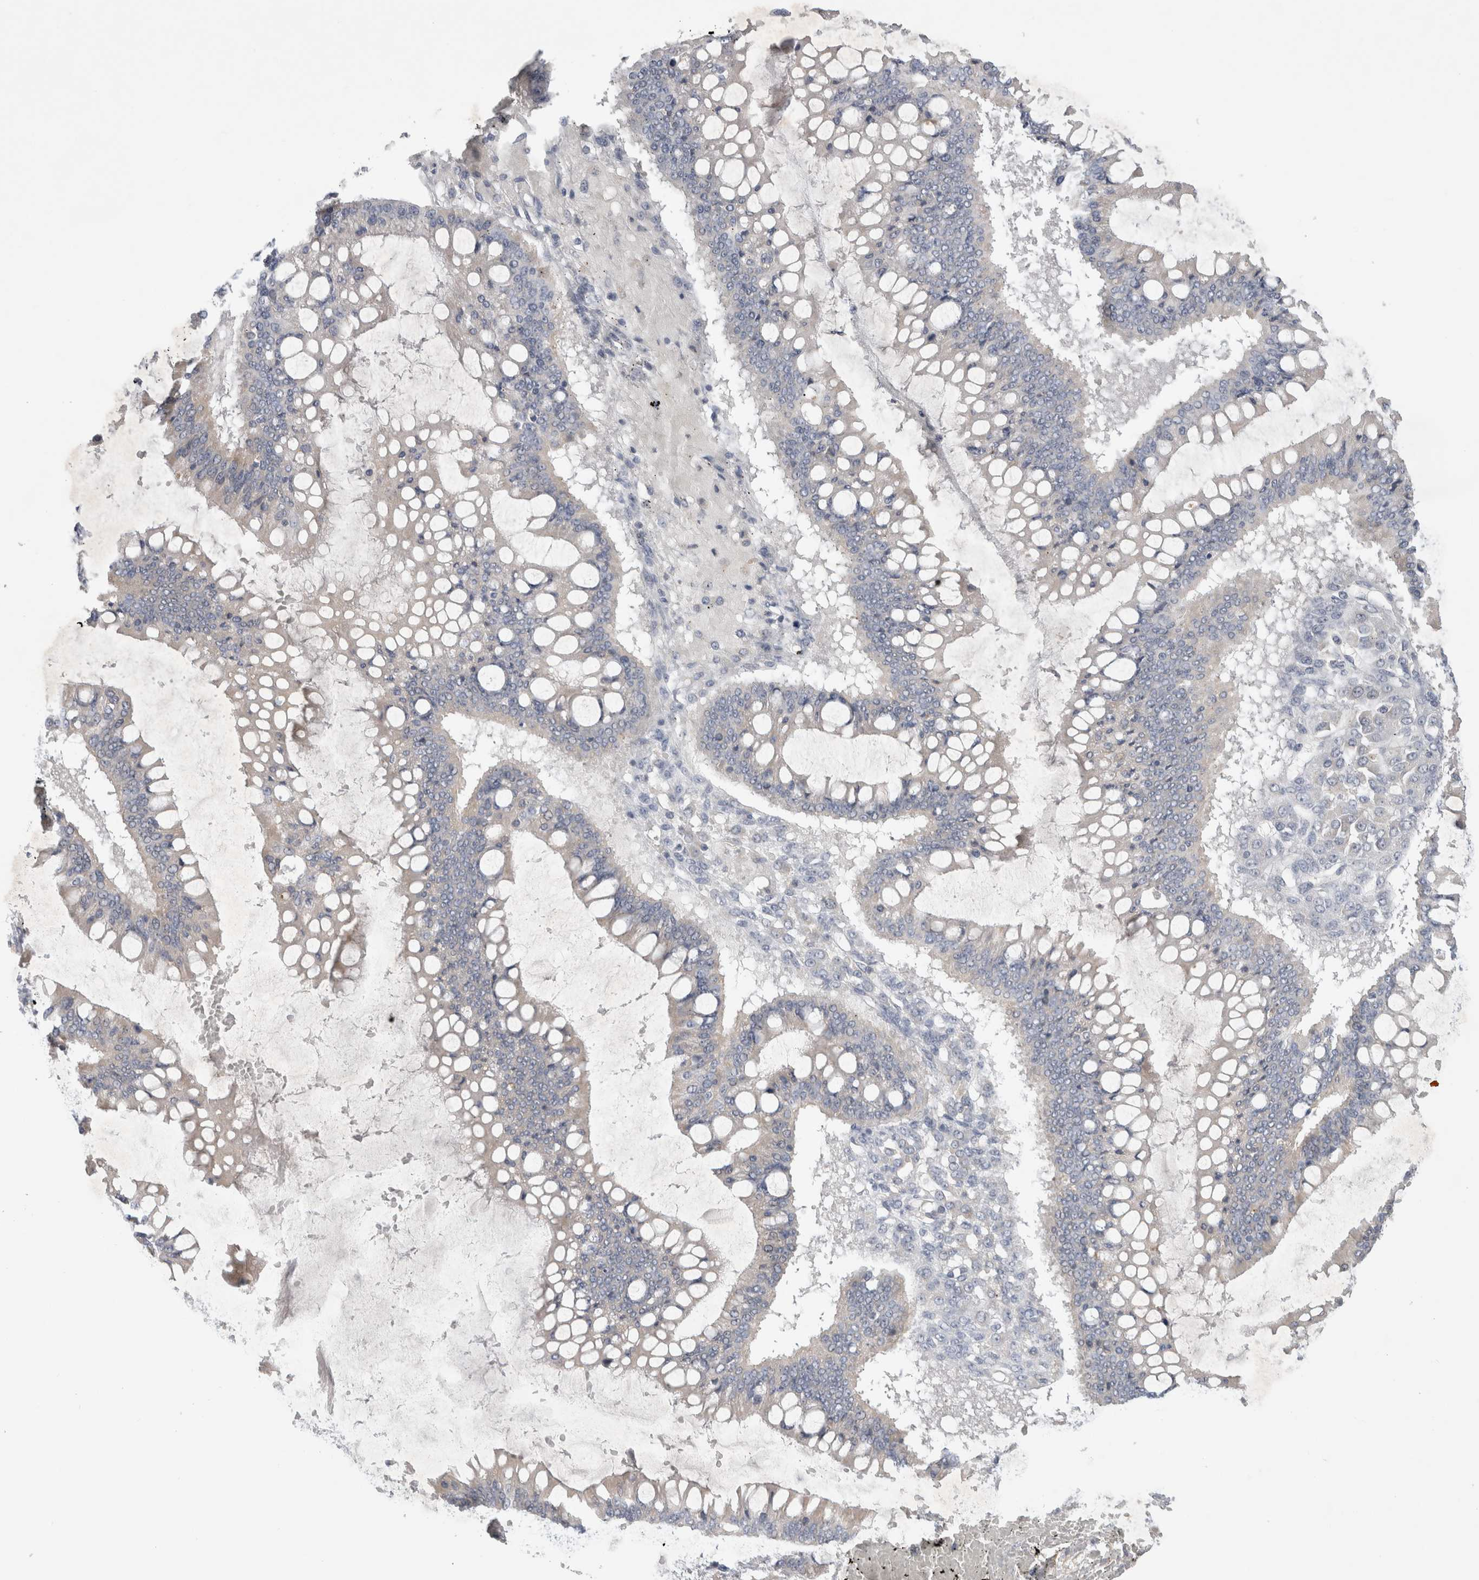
{"staining": {"intensity": "negative", "quantity": "none", "location": "none"}, "tissue": "ovarian cancer", "cell_type": "Tumor cells", "image_type": "cancer", "snomed": [{"axis": "morphology", "description": "Cystadenocarcinoma, mucinous, NOS"}, {"axis": "topography", "description": "Ovary"}], "caption": "This is a image of immunohistochemistry (IHC) staining of ovarian cancer, which shows no expression in tumor cells.", "gene": "SRD5A3", "patient": {"sex": "female", "age": 73}}